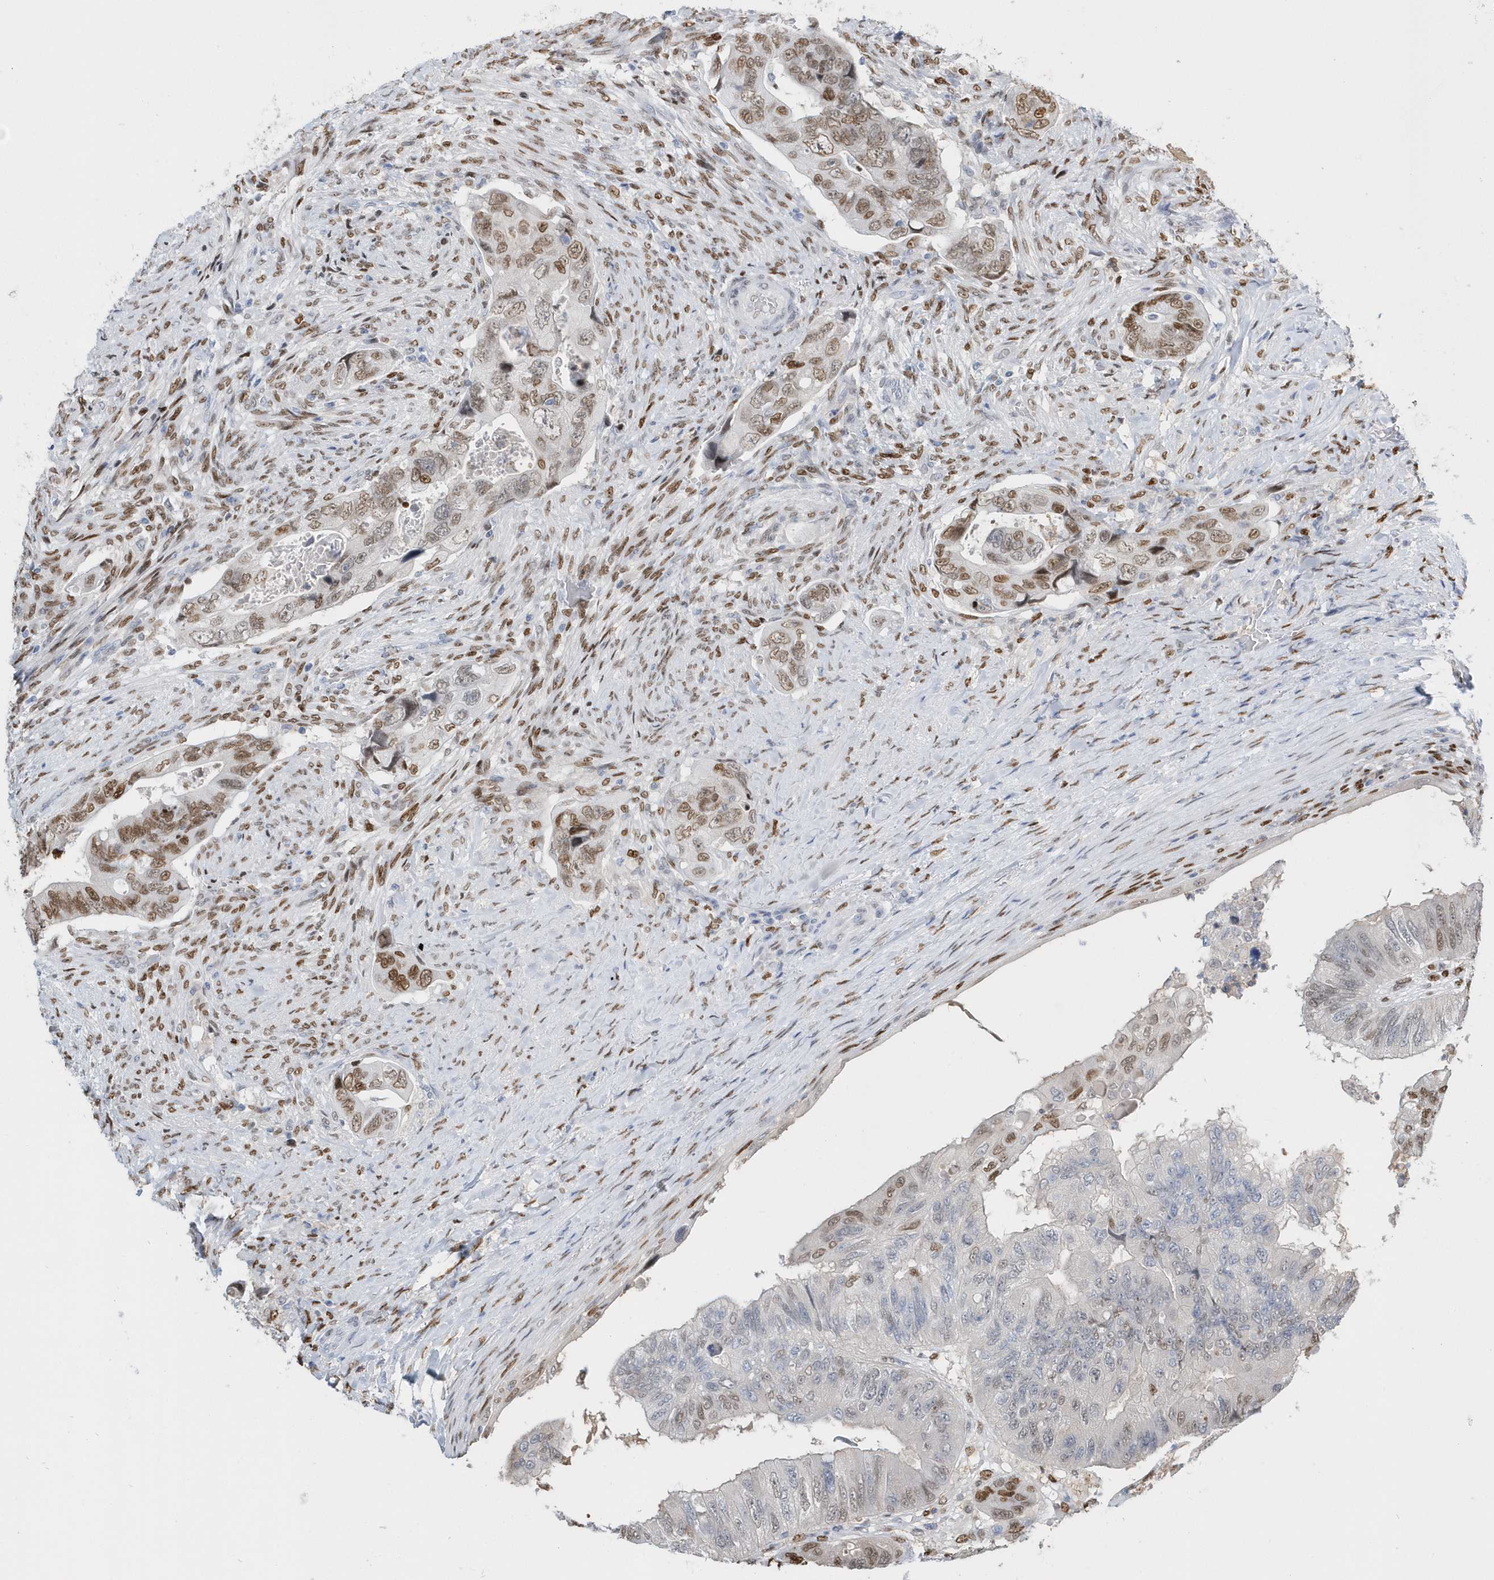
{"staining": {"intensity": "moderate", "quantity": "25%-75%", "location": "nuclear"}, "tissue": "colorectal cancer", "cell_type": "Tumor cells", "image_type": "cancer", "snomed": [{"axis": "morphology", "description": "Adenocarcinoma, NOS"}, {"axis": "topography", "description": "Rectum"}], "caption": "Immunohistochemical staining of human adenocarcinoma (colorectal) demonstrates moderate nuclear protein expression in about 25%-75% of tumor cells. (DAB = brown stain, brightfield microscopy at high magnification).", "gene": "MACROH2A2", "patient": {"sex": "male", "age": 63}}